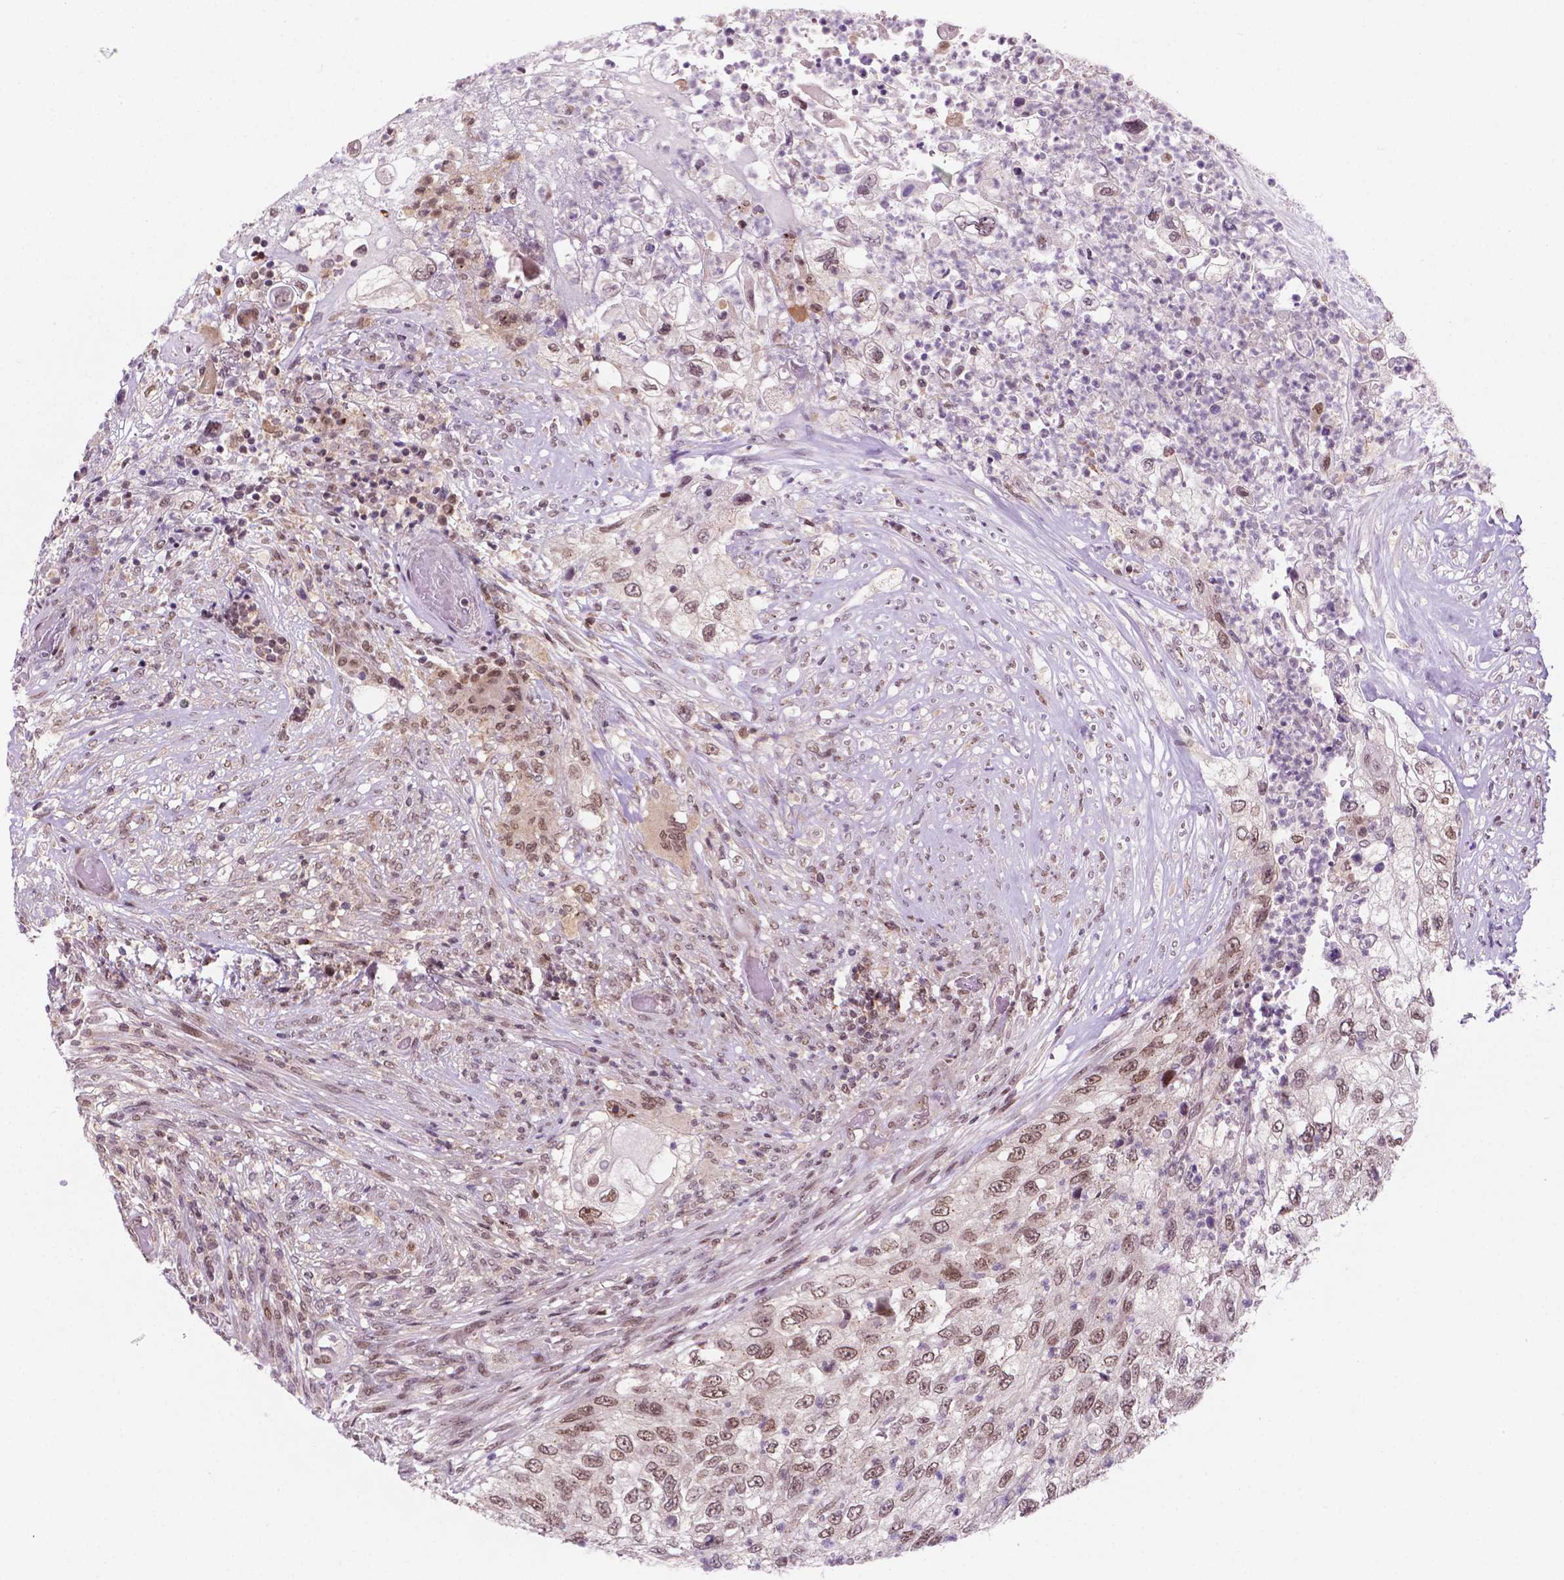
{"staining": {"intensity": "moderate", "quantity": ">75%", "location": "nuclear"}, "tissue": "urothelial cancer", "cell_type": "Tumor cells", "image_type": "cancer", "snomed": [{"axis": "morphology", "description": "Urothelial carcinoma, High grade"}, {"axis": "topography", "description": "Urinary bladder"}], "caption": "Protein staining of urothelial carcinoma (high-grade) tissue exhibits moderate nuclear expression in approximately >75% of tumor cells.", "gene": "PER2", "patient": {"sex": "female", "age": 60}}